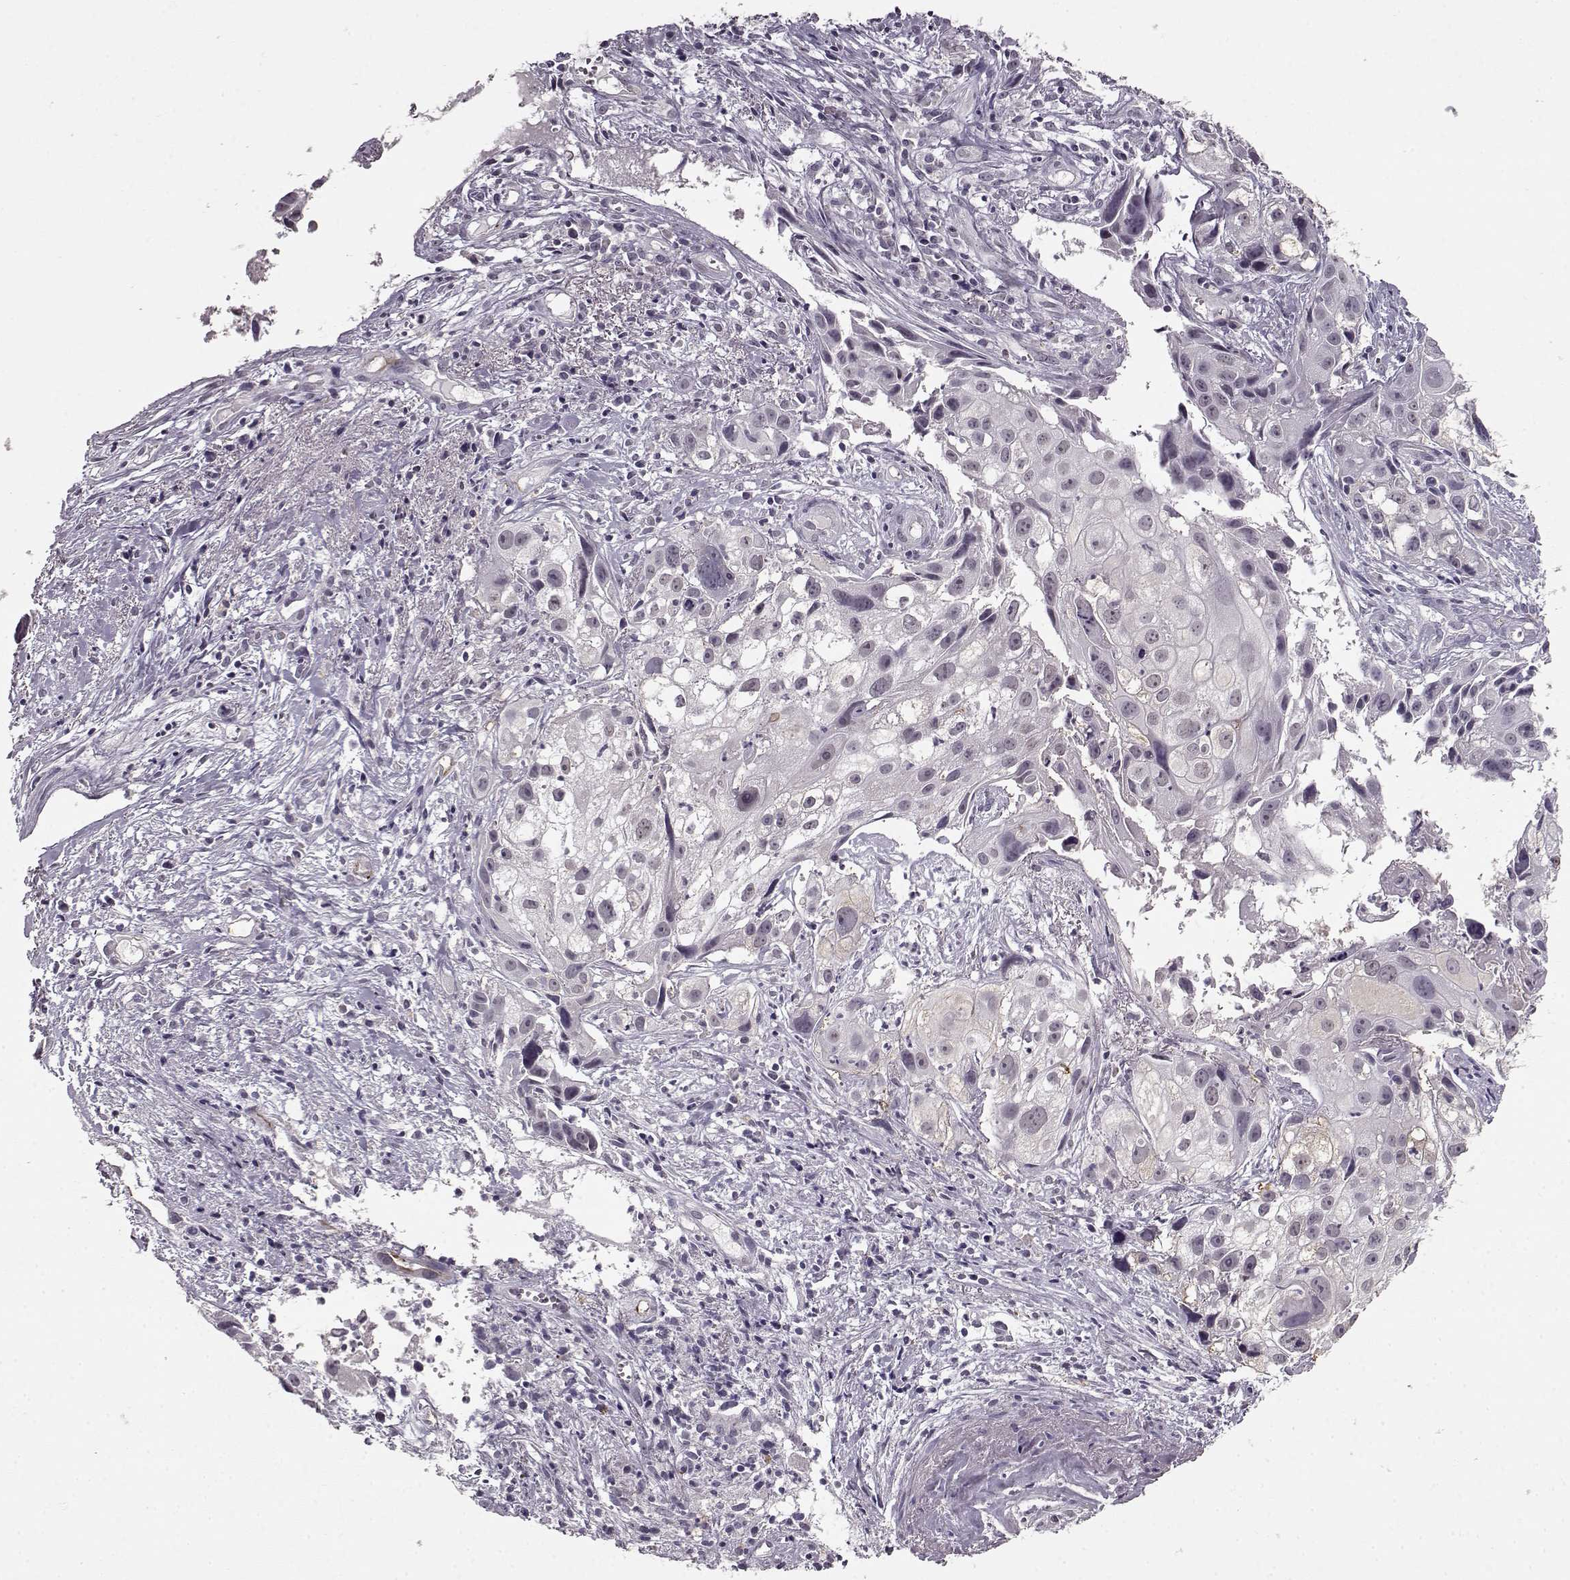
{"staining": {"intensity": "negative", "quantity": "none", "location": "none"}, "tissue": "cervical cancer", "cell_type": "Tumor cells", "image_type": "cancer", "snomed": [{"axis": "morphology", "description": "Squamous cell carcinoma, NOS"}, {"axis": "topography", "description": "Cervix"}], "caption": "This is an immunohistochemistry histopathology image of squamous cell carcinoma (cervical). There is no positivity in tumor cells.", "gene": "RP1L1", "patient": {"sex": "female", "age": 53}}